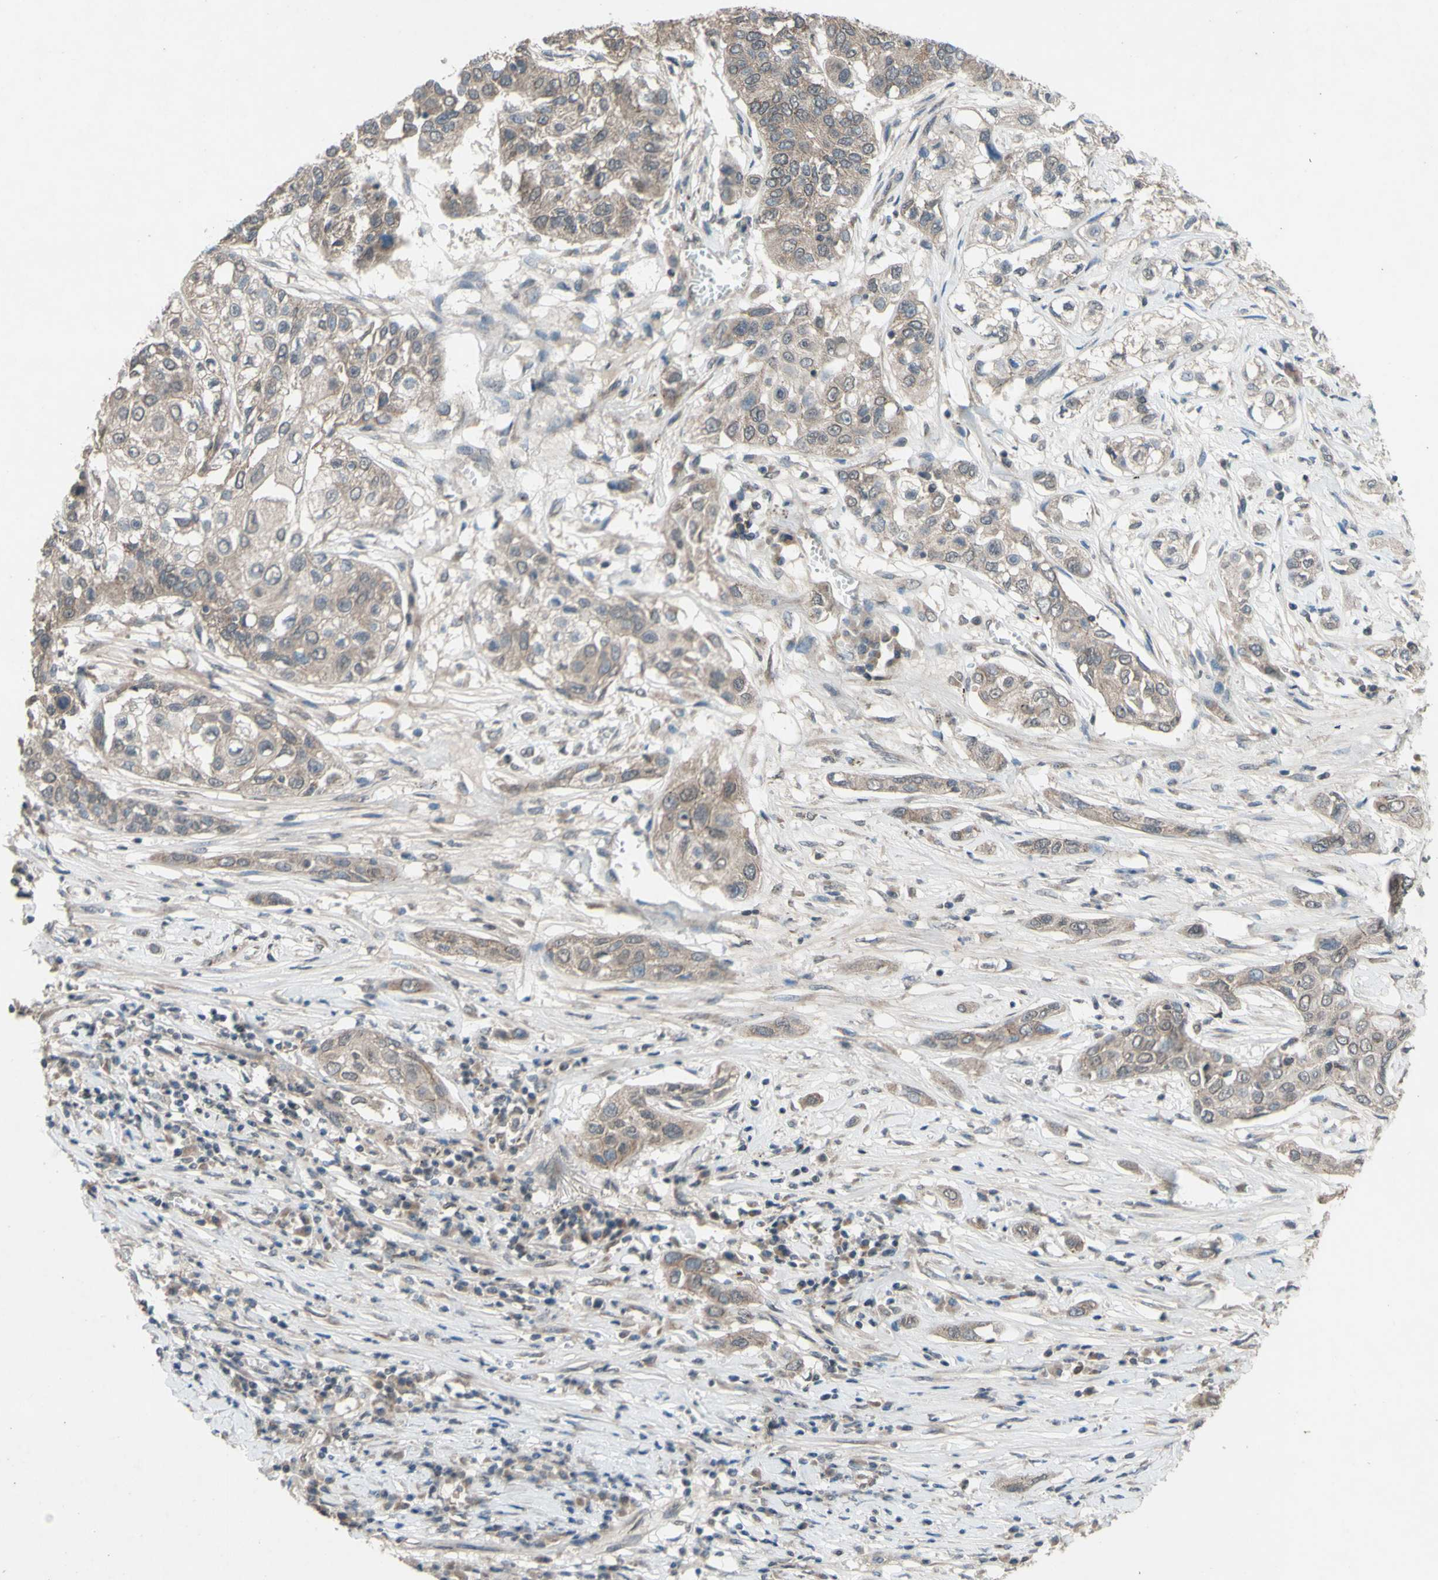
{"staining": {"intensity": "weak", "quantity": ">75%", "location": "cytoplasmic/membranous"}, "tissue": "lung cancer", "cell_type": "Tumor cells", "image_type": "cancer", "snomed": [{"axis": "morphology", "description": "Squamous cell carcinoma, NOS"}, {"axis": "topography", "description": "Lung"}], "caption": "This micrograph exhibits lung cancer stained with immunohistochemistry (IHC) to label a protein in brown. The cytoplasmic/membranous of tumor cells show weak positivity for the protein. Nuclei are counter-stained blue.", "gene": "CDCP1", "patient": {"sex": "male", "age": 71}}